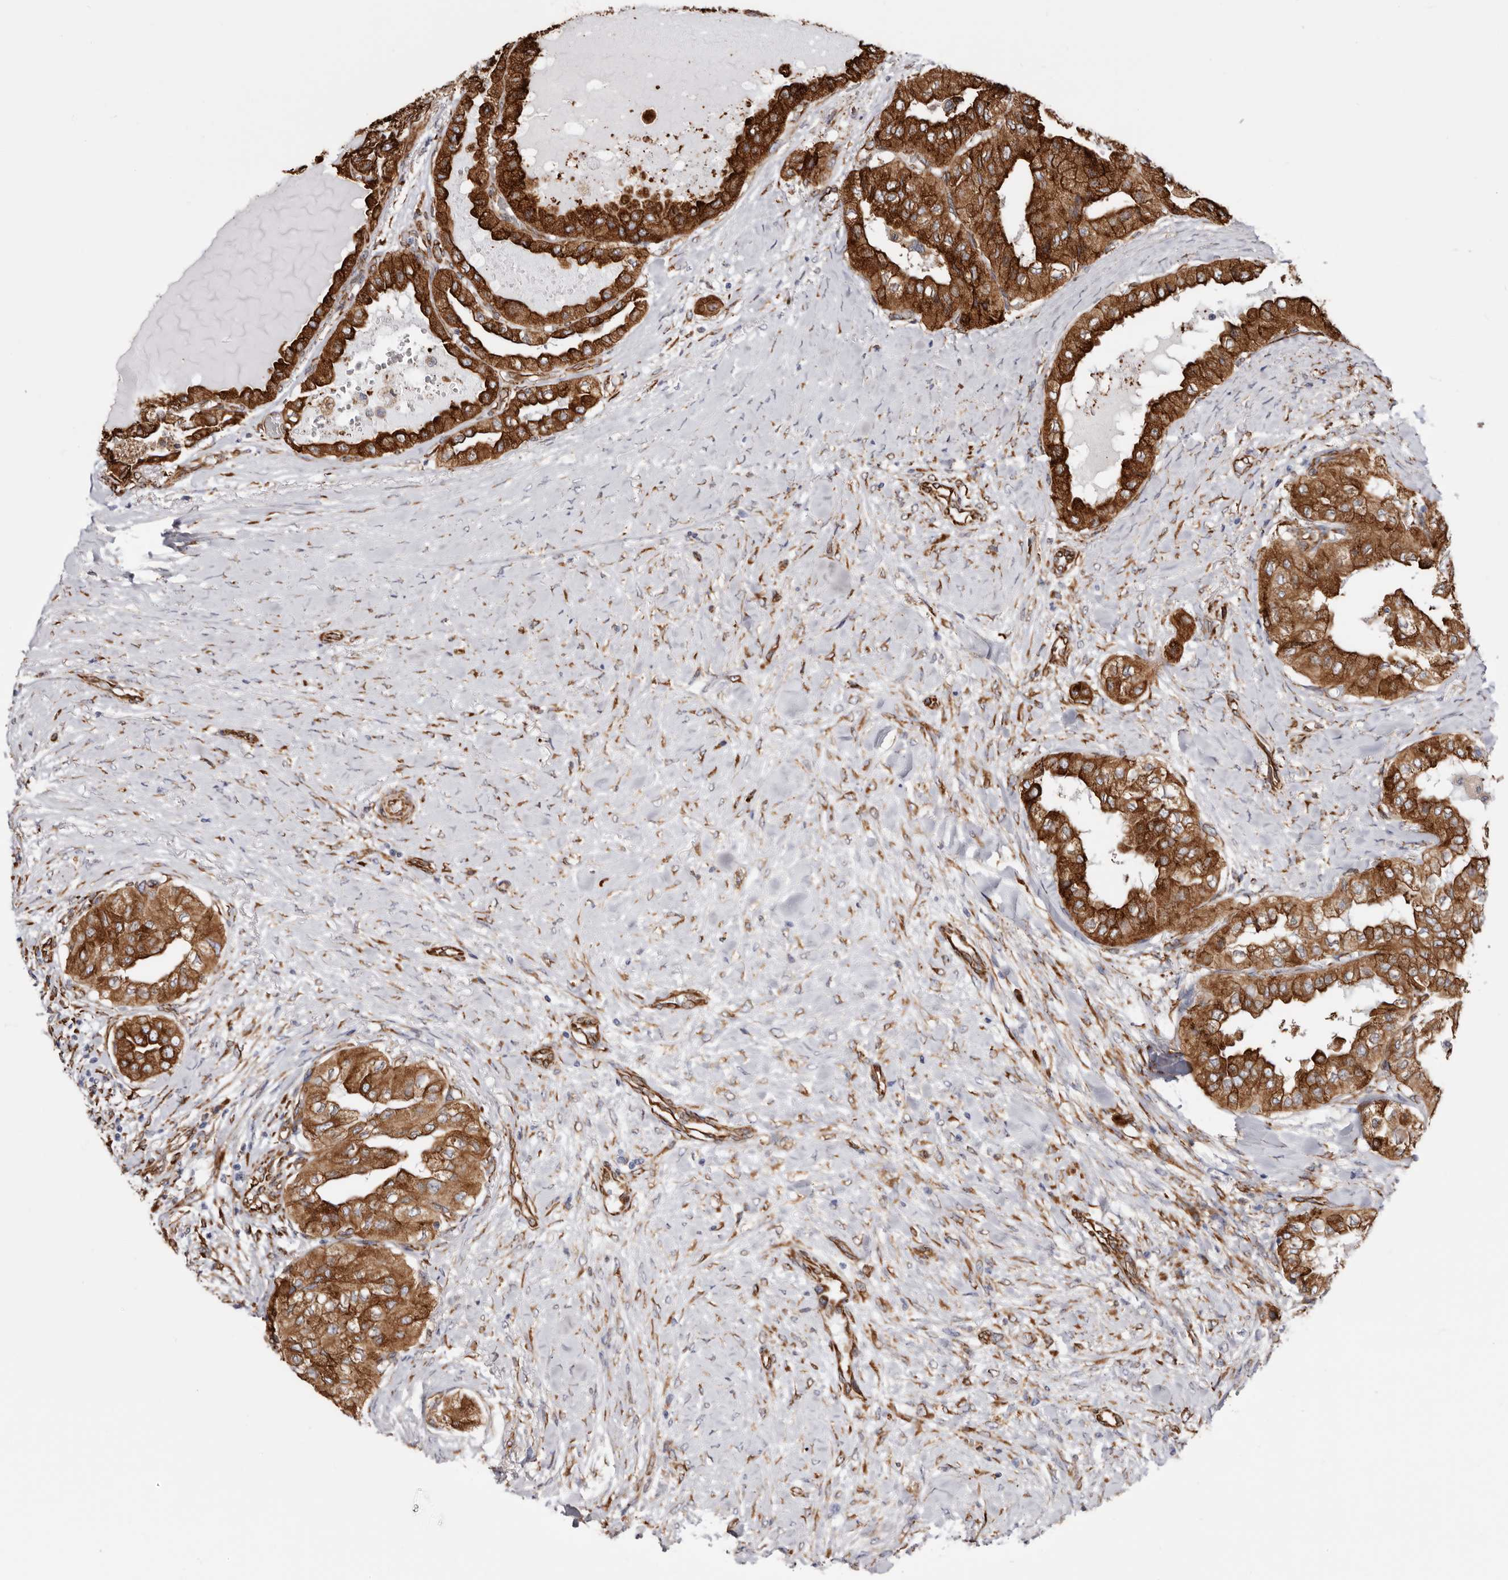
{"staining": {"intensity": "strong", "quantity": ">75%", "location": "cytoplasmic/membranous"}, "tissue": "thyroid cancer", "cell_type": "Tumor cells", "image_type": "cancer", "snomed": [{"axis": "morphology", "description": "Papillary adenocarcinoma, NOS"}, {"axis": "topography", "description": "Thyroid gland"}], "caption": "Immunohistochemical staining of thyroid cancer (papillary adenocarcinoma) exhibits strong cytoplasmic/membranous protein positivity in approximately >75% of tumor cells.", "gene": "SEMA3E", "patient": {"sex": "female", "age": 59}}